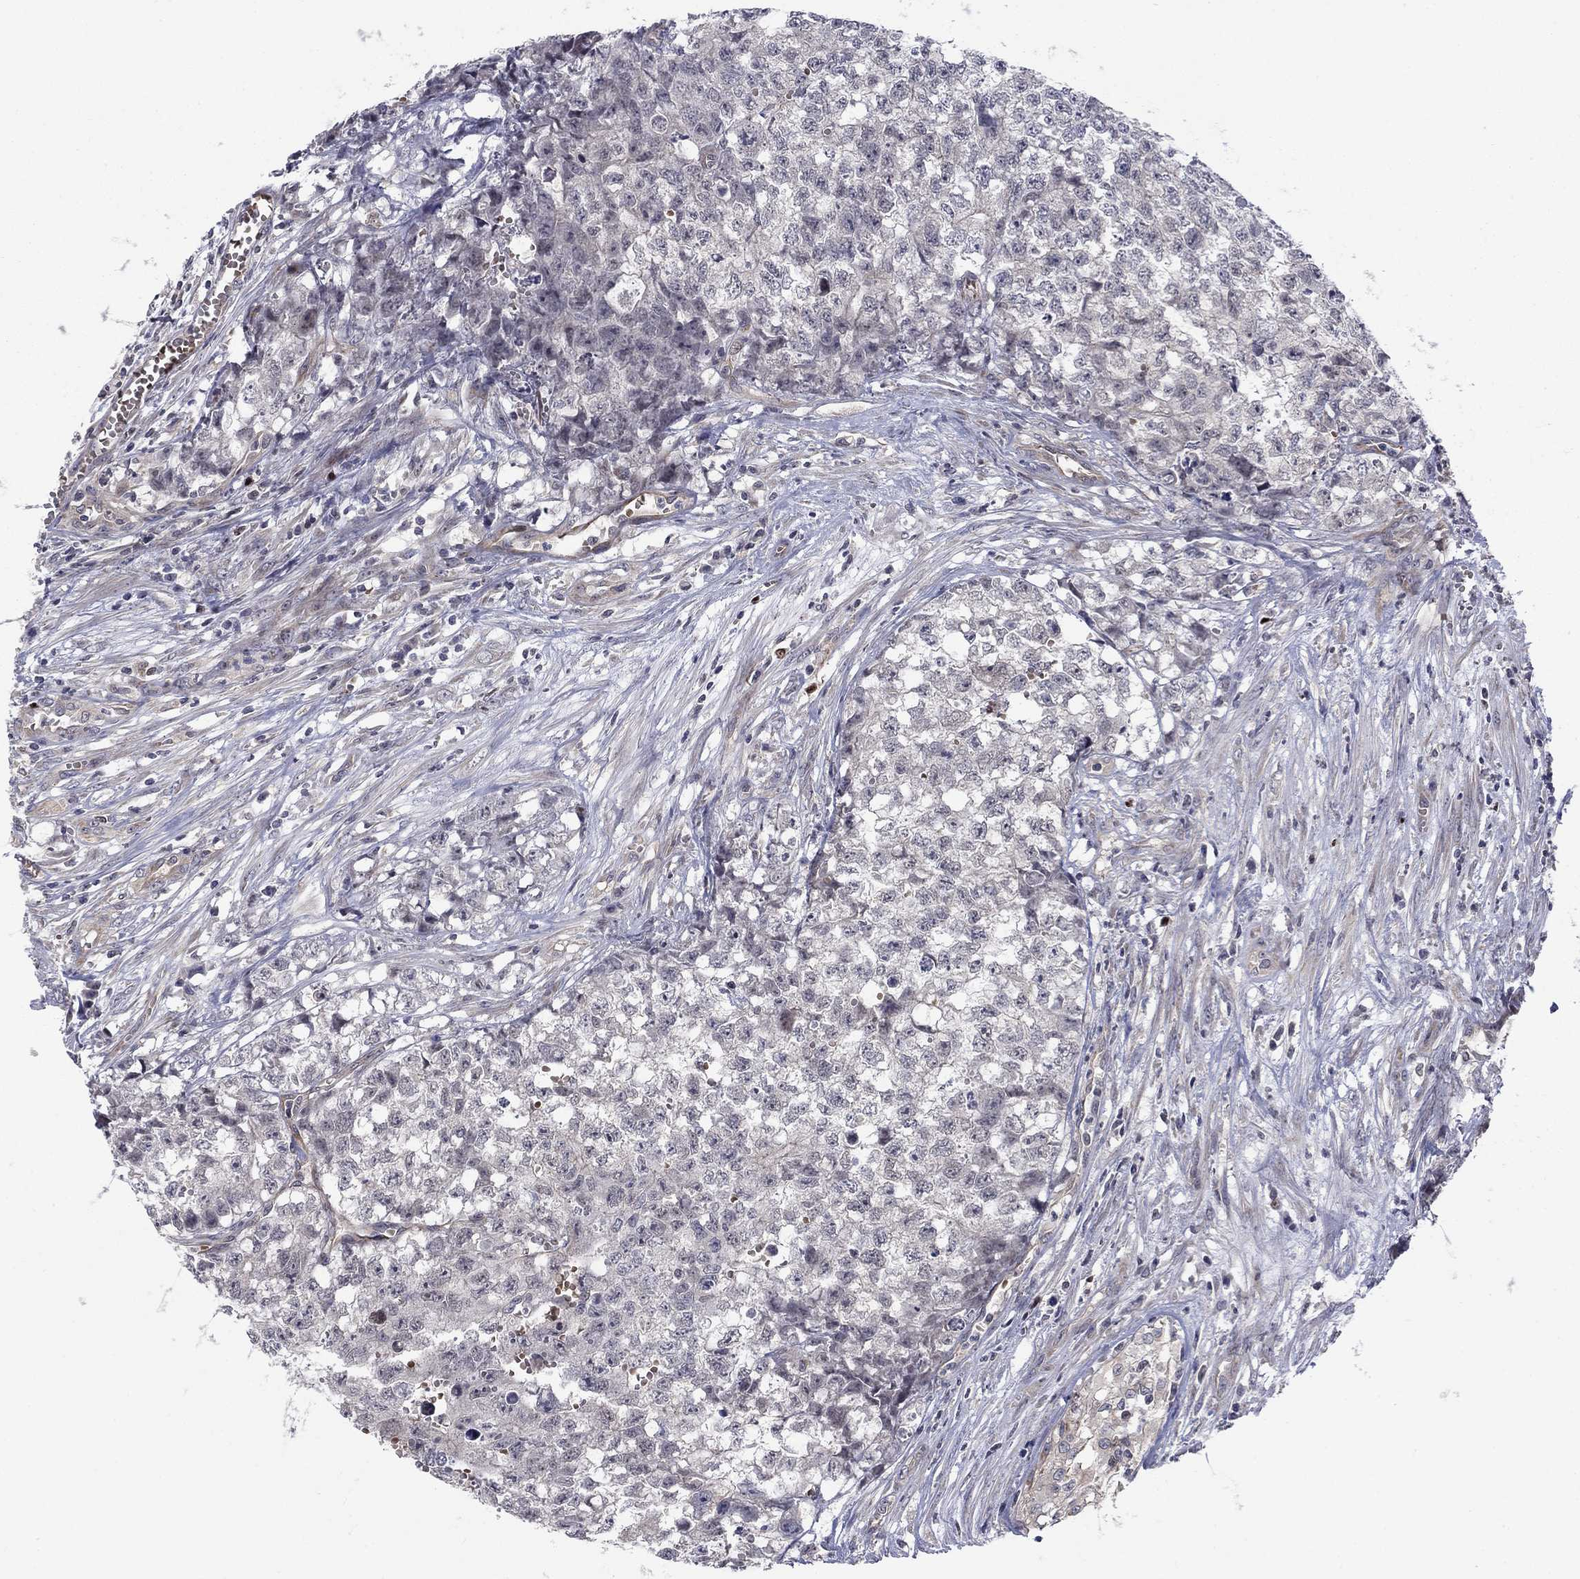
{"staining": {"intensity": "negative", "quantity": "none", "location": "none"}, "tissue": "testis cancer", "cell_type": "Tumor cells", "image_type": "cancer", "snomed": [{"axis": "morphology", "description": "Seminoma, NOS"}, {"axis": "morphology", "description": "Carcinoma, Embryonal, NOS"}, {"axis": "topography", "description": "Testis"}], "caption": "This is a photomicrograph of immunohistochemistry (IHC) staining of embryonal carcinoma (testis), which shows no expression in tumor cells.", "gene": "BCL11A", "patient": {"sex": "male", "age": 22}}